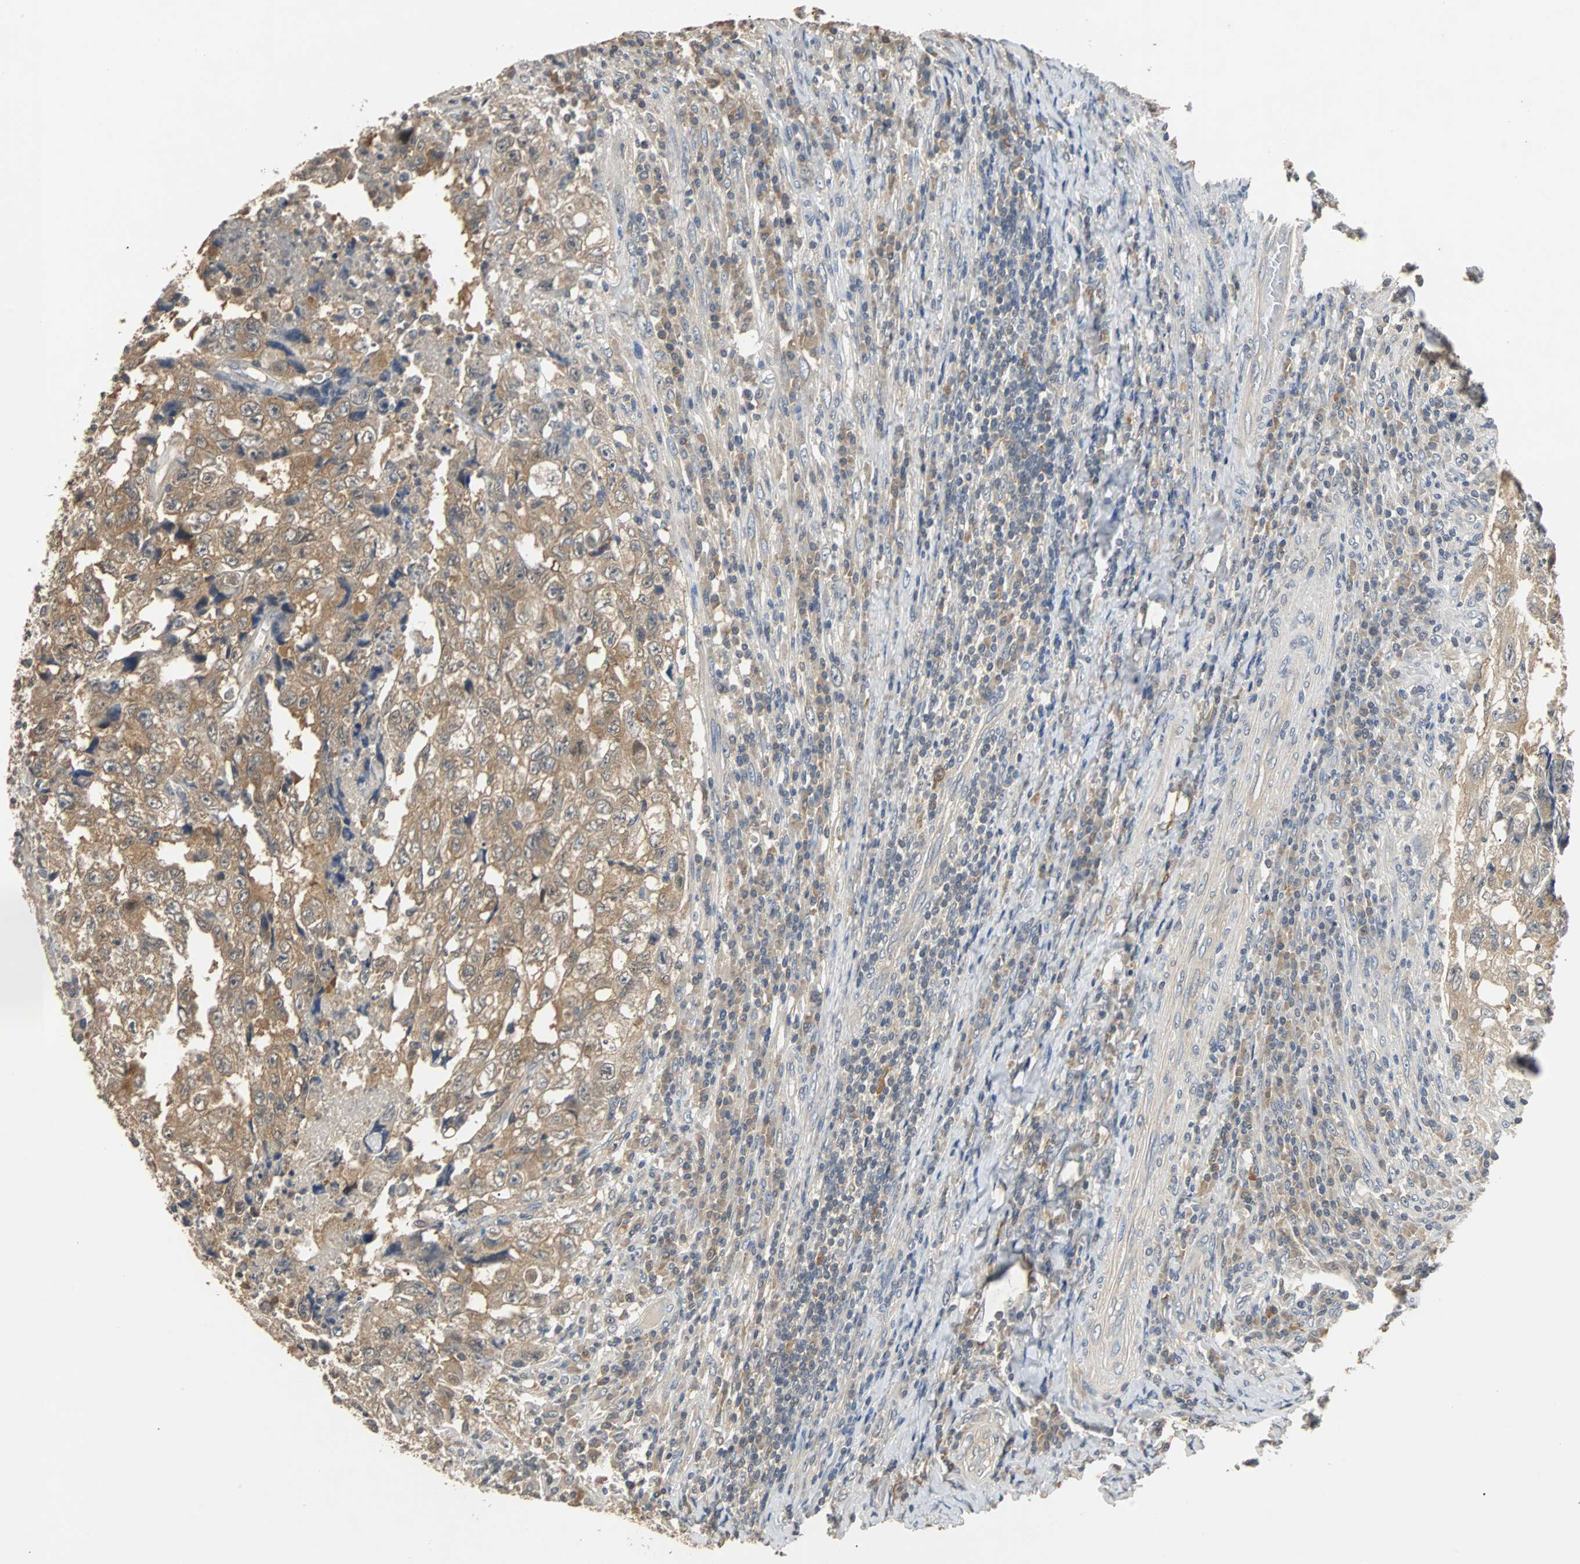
{"staining": {"intensity": "moderate", "quantity": ">75%", "location": "cytoplasmic/membranous"}, "tissue": "testis cancer", "cell_type": "Tumor cells", "image_type": "cancer", "snomed": [{"axis": "morphology", "description": "Necrosis, NOS"}, {"axis": "morphology", "description": "Carcinoma, Embryonal, NOS"}, {"axis": "topography", "description": "Testis"}], "caption": "A medium amount of moderate cytoplasmic/membranous positivity is present in approximately >75% of tumor cells in testis cancer tissue.", "gene": "ABHD2", "patient": {"sex": "male", "age": 19}}